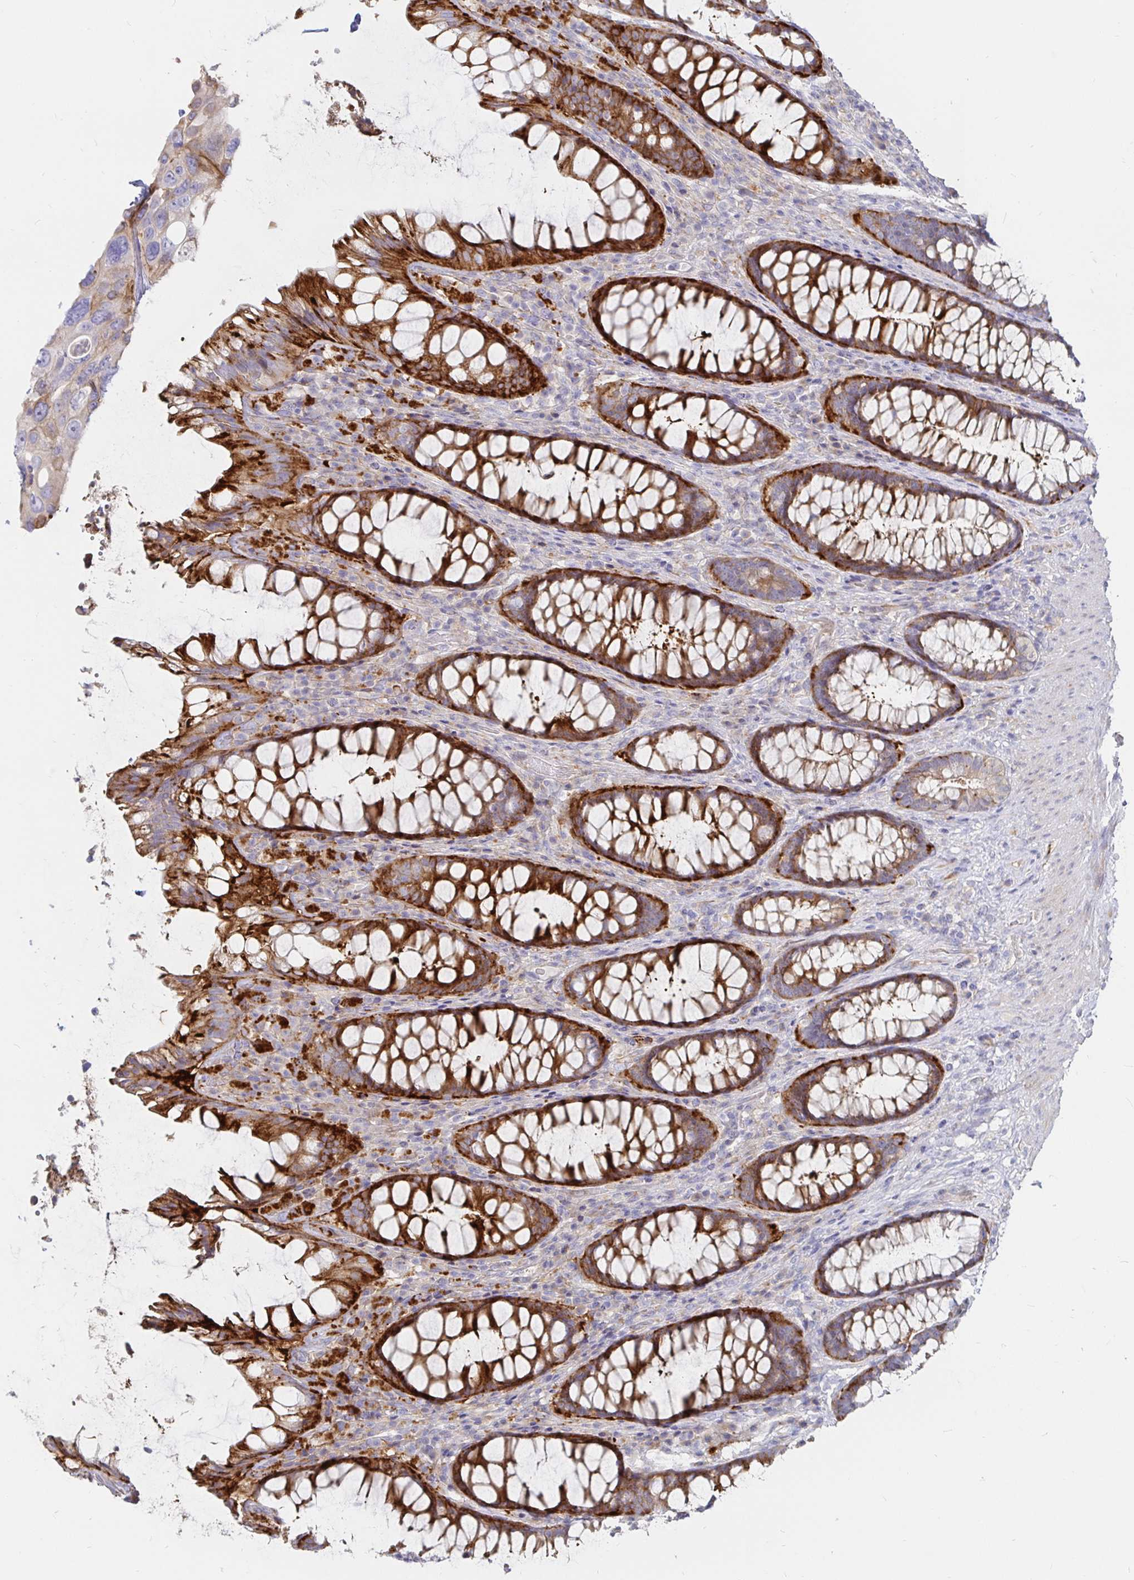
{"staining": {"intensity": "strong", "quantity": "25%-75%", "location": "cytoplasmic/membranous"}, "tissue": "rectum", "cell_type": "Glandular cells", "image_type": "normal", "snomed": [{"axis": "morphology", "description": "Normal tissue, NOS"}, {"axis": "topography", "description": "Rectum"}], "caption": "Brown immunohistochemical staining in unremarkable rectum displays strong cytoplasmic/membranous staining in approximately 25%-75% of glandular cells.", "gene": "KCTD19", "patient": {"sex": "male", "age": 72}}